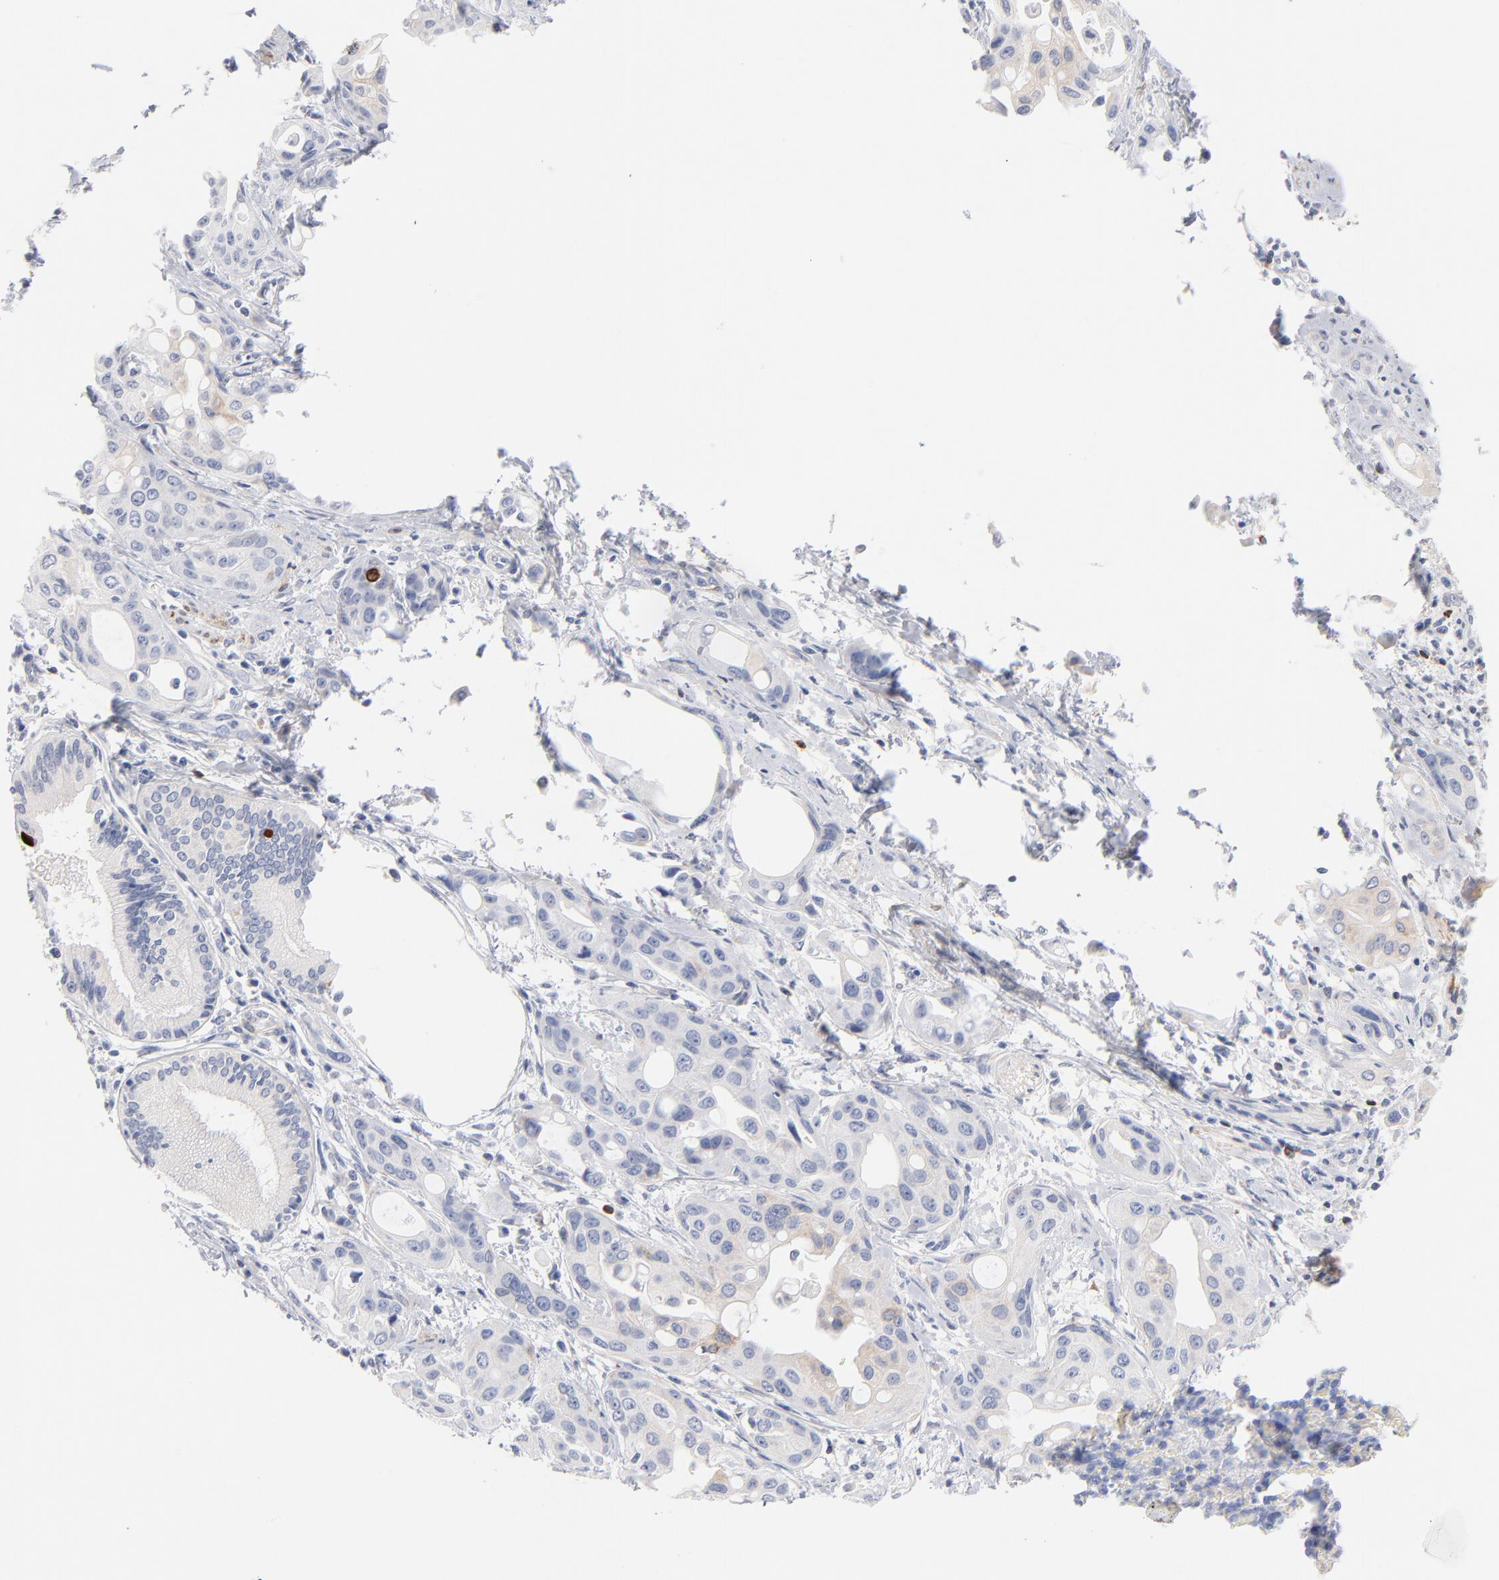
{"staining": {"intensity": "moderate", "quantity": "<25%", "location": "cytoplasmic/membranous"}, "tissue": "pancreatic cancer", "cell_type": "Tumor cells", "image_type": "cancer", "snomed": [{"axis": "morphology", "description": "Adenocarcinoma, NOS"}, {"axis": "topography", "description": "Pancreas"}], "caption": "The histopathology image reveals immunohistochemical staining of pancreatic cancer (adenocarcinoma). There is moderate cytoplasmic/membranous positivity is appreciated in approximately <25% of tumor cells.", "gene": "MID1", "patient": {"sex": "female", "age": 60}}